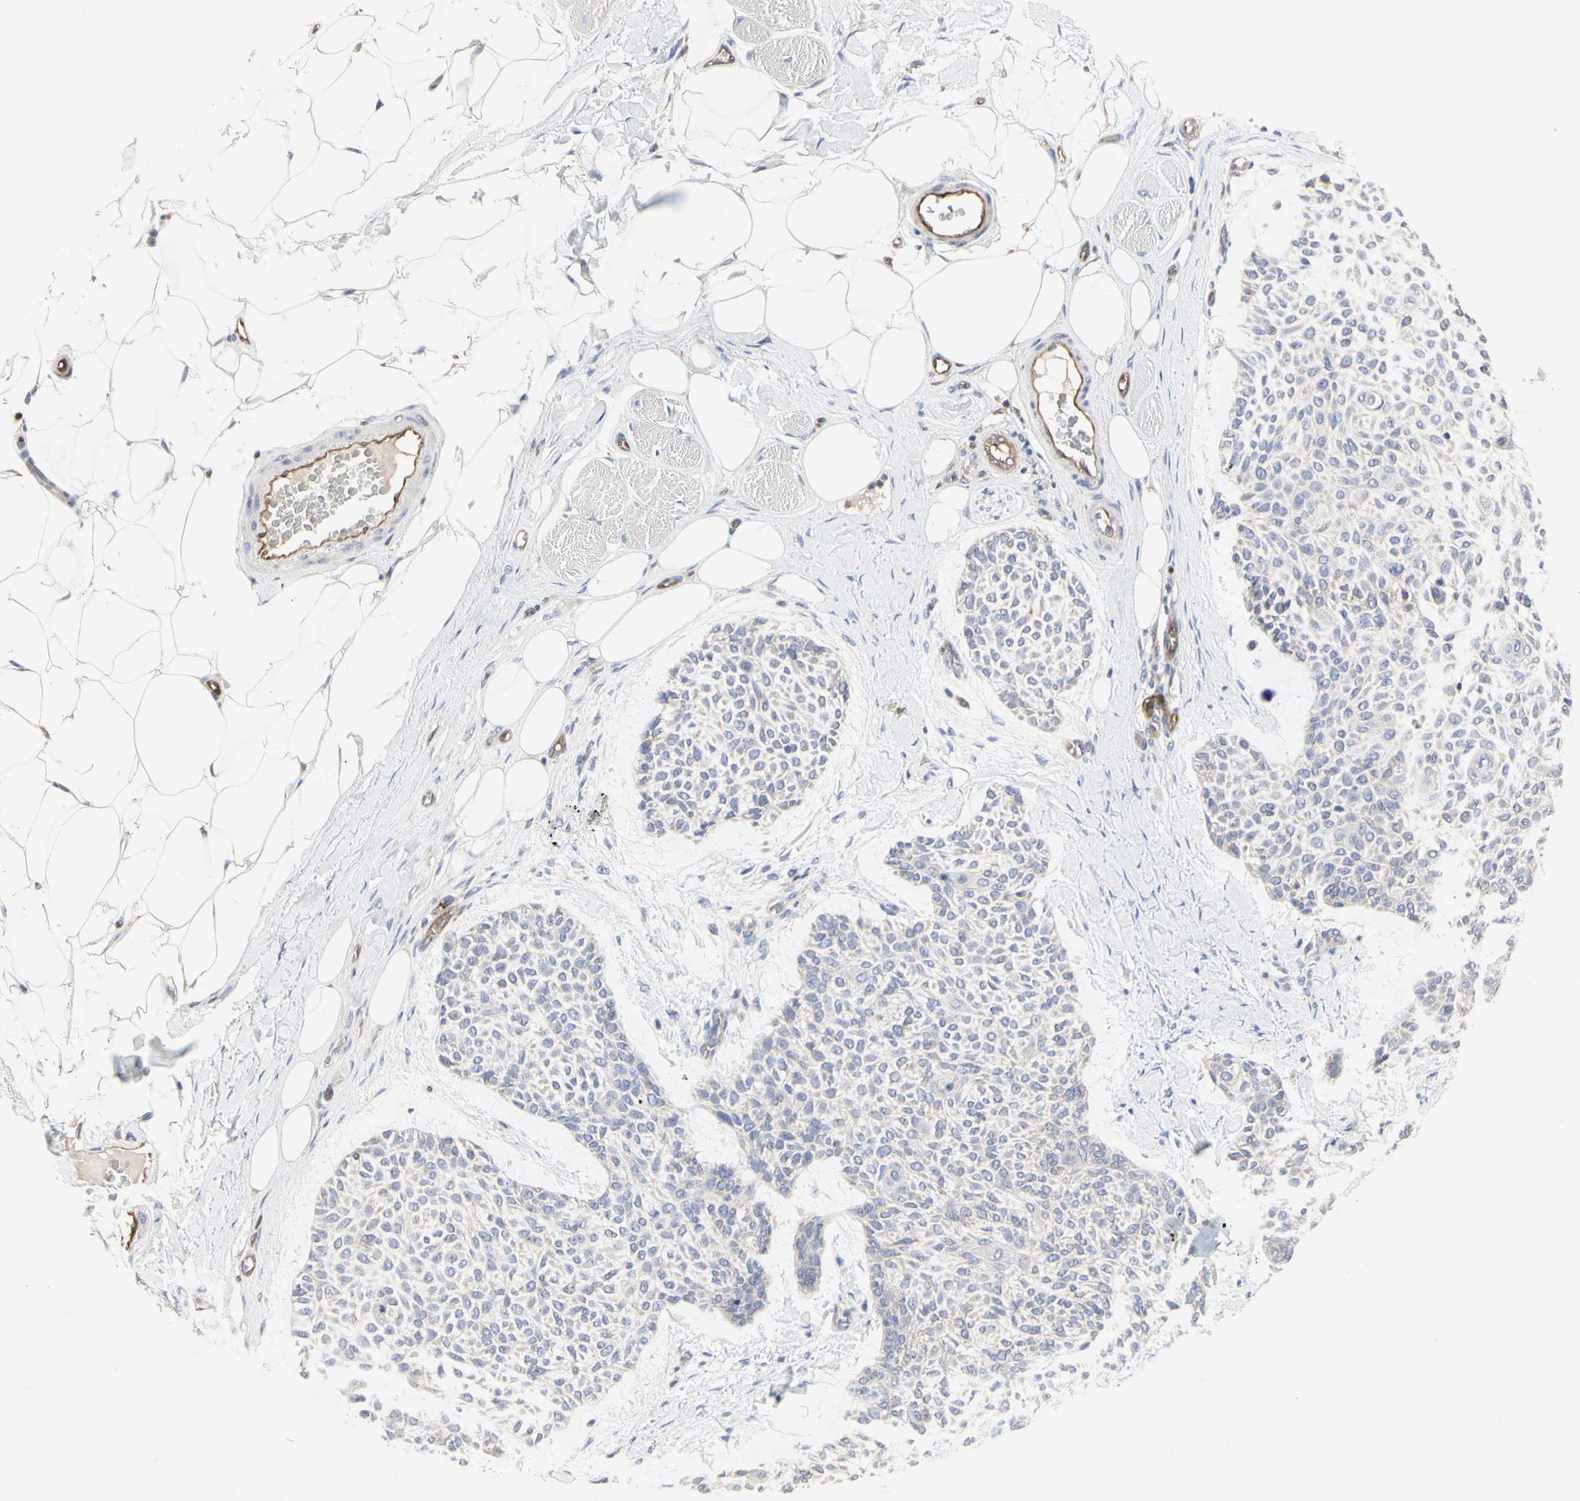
{"staining": {"intensity": "negative", "quantity": "none", "location": "none"}, "tissue": "skin cancer", "cell_type": "Tumor cells", "image_type": "cancer", "snomed": [{"axis": "morphology", "description": "Normal tissue, NOS"}, {"axis": "morphology", "description": "Basal cell carcinoma"}, {"axis": "topography", "description": "Skin"}], "caption": "Protein analysis of skin basal cell carcinoma reveals no significant positivity in tumor cells.", "gene": "C3orf52", "patient": {"sex": "female", "age": 70}}